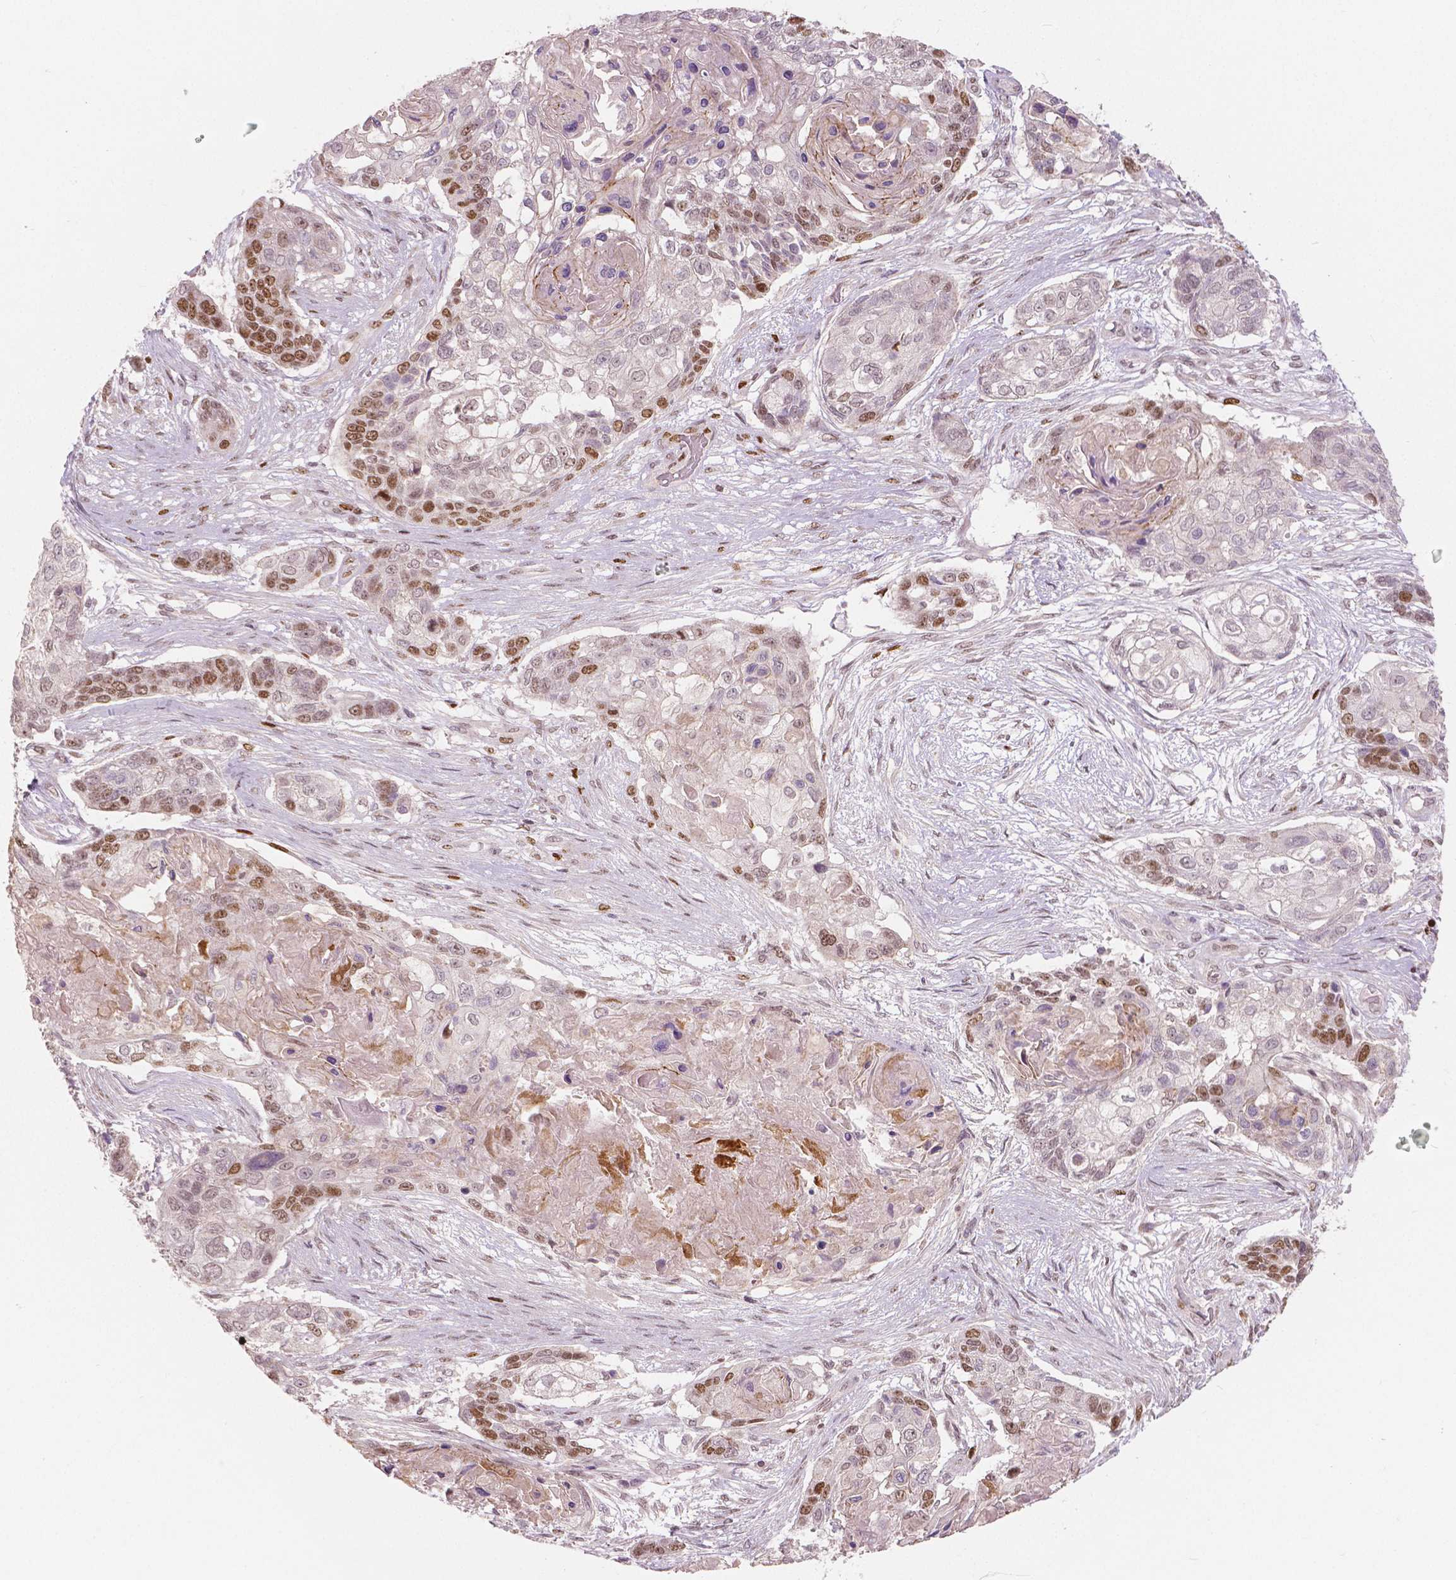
{"staining": {"intensity": "strong", "quantity": "<25%", "location": "nuclear"}, "tissue": "lung cancer", "cell_type": "Tumor cells", "image_type": "cancer", "snomed": [{"axis": "morphology", "description": "Squamous cell carcinoma, NOS"}, {"axis": "topography", "description": "Lung"}], "caption": "Tumor cells display medium levels of strong nuclear staining in approximately <25% of cells in lung cancer (squamous cell carcinoma). The staining was performed using DAB (3,3'-diaminobenzidine) to visualize the protein expression in brown, while the nuclei were stained in blue with hematoxylin (Magnification: 20x).", "gene": "NSD2", "patient": {"sex": "male", "age": 69}}